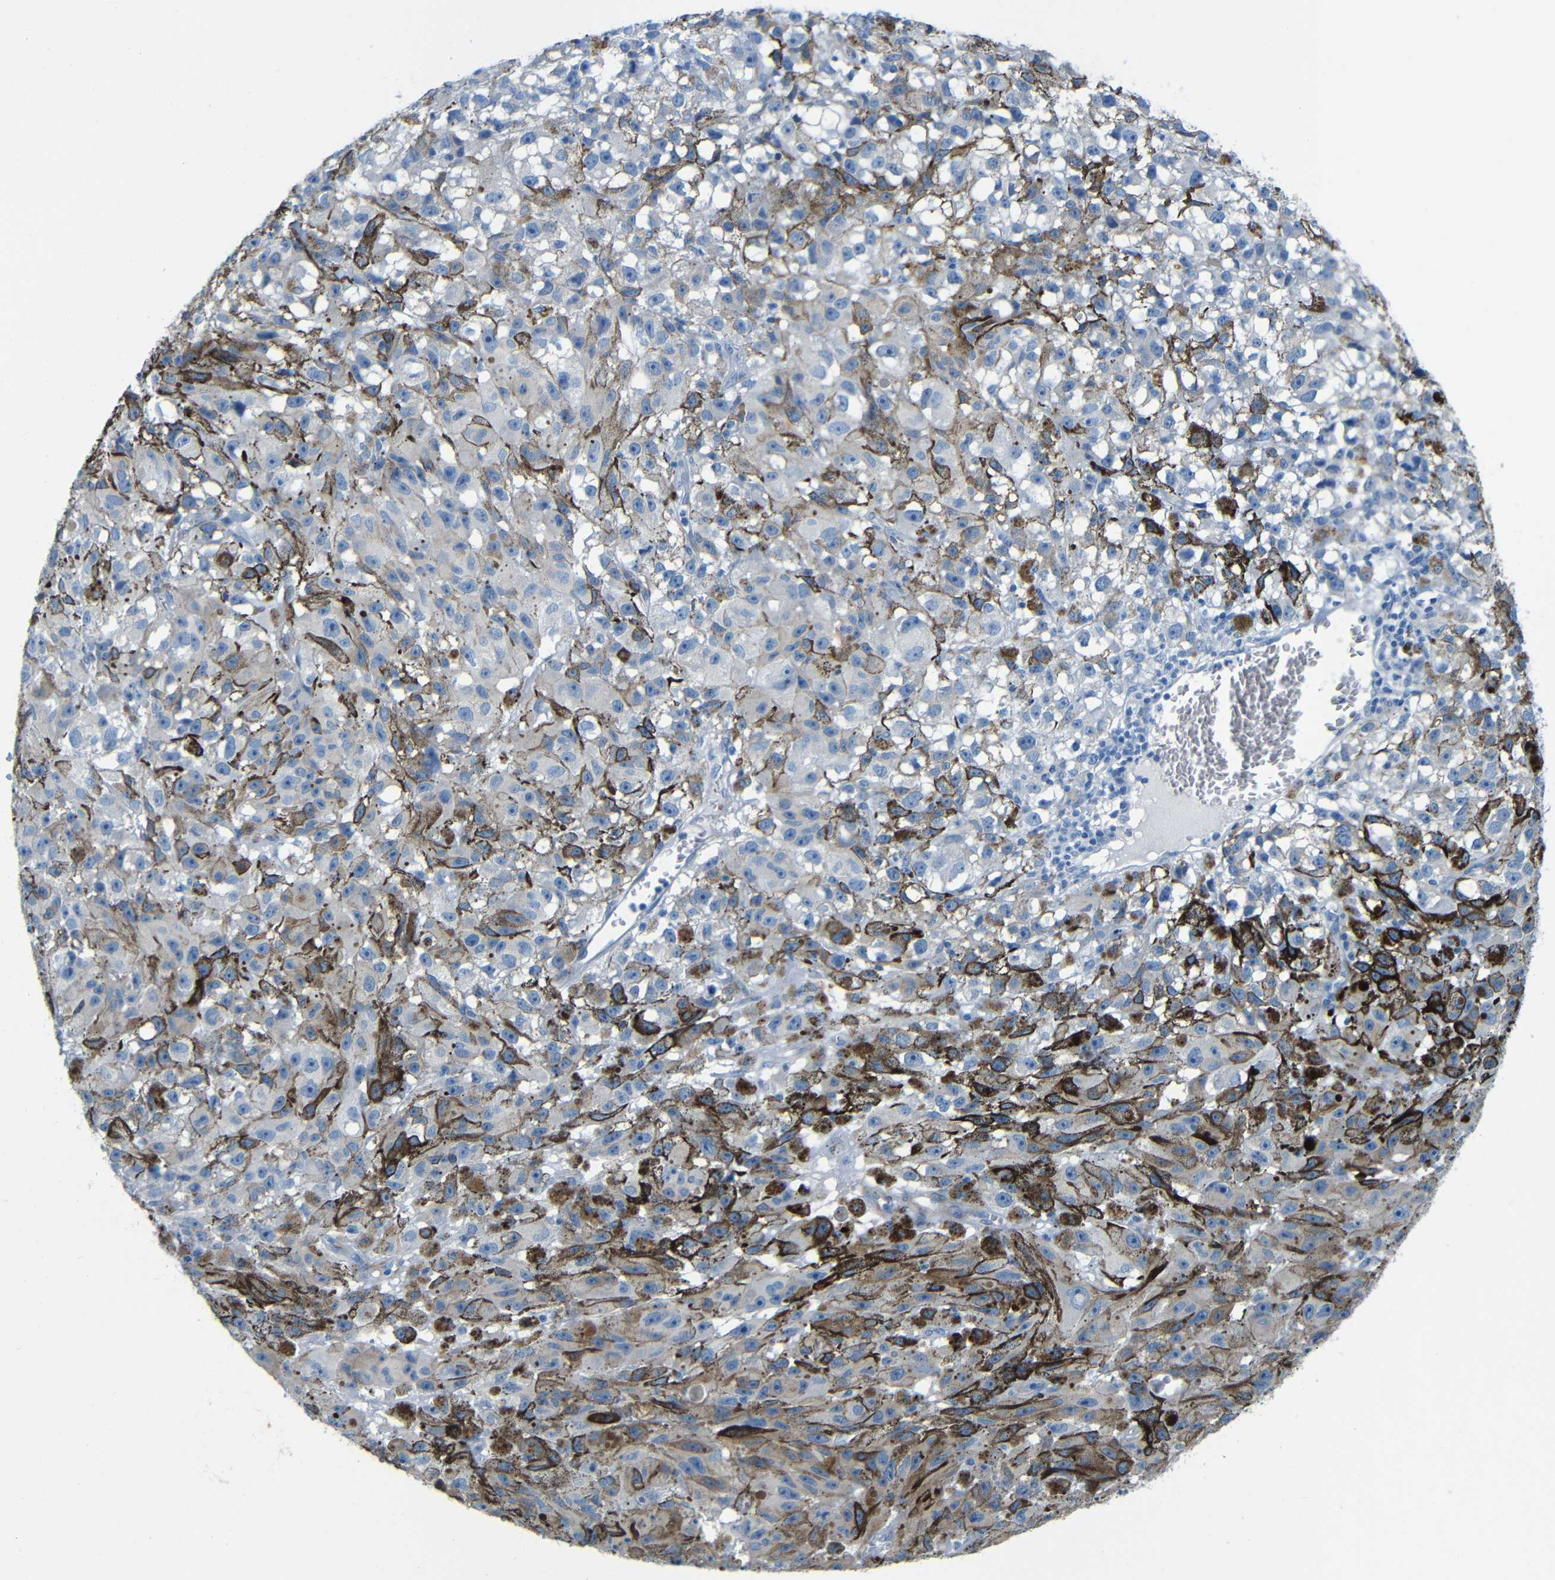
{"staining": {"intensity": "negative", "quantity": "none", "location": "none"}, "tissue": "melanoma", "cell_type": "Tumor cells", "image_type": "cancer", "snomed": [{"axis": "morphology", "description": "Malignant melanoma, NOS"}, {"axis": "topography", "description": "Skin"}], "caption": "The IHC micrograph has no significant positivity in tumor cells of malignant melanoma tissue. (DAB IHC with hematoxylin counter stain).", "gene": "MAP2", "patient": {"sex": "female", "age": 104}}